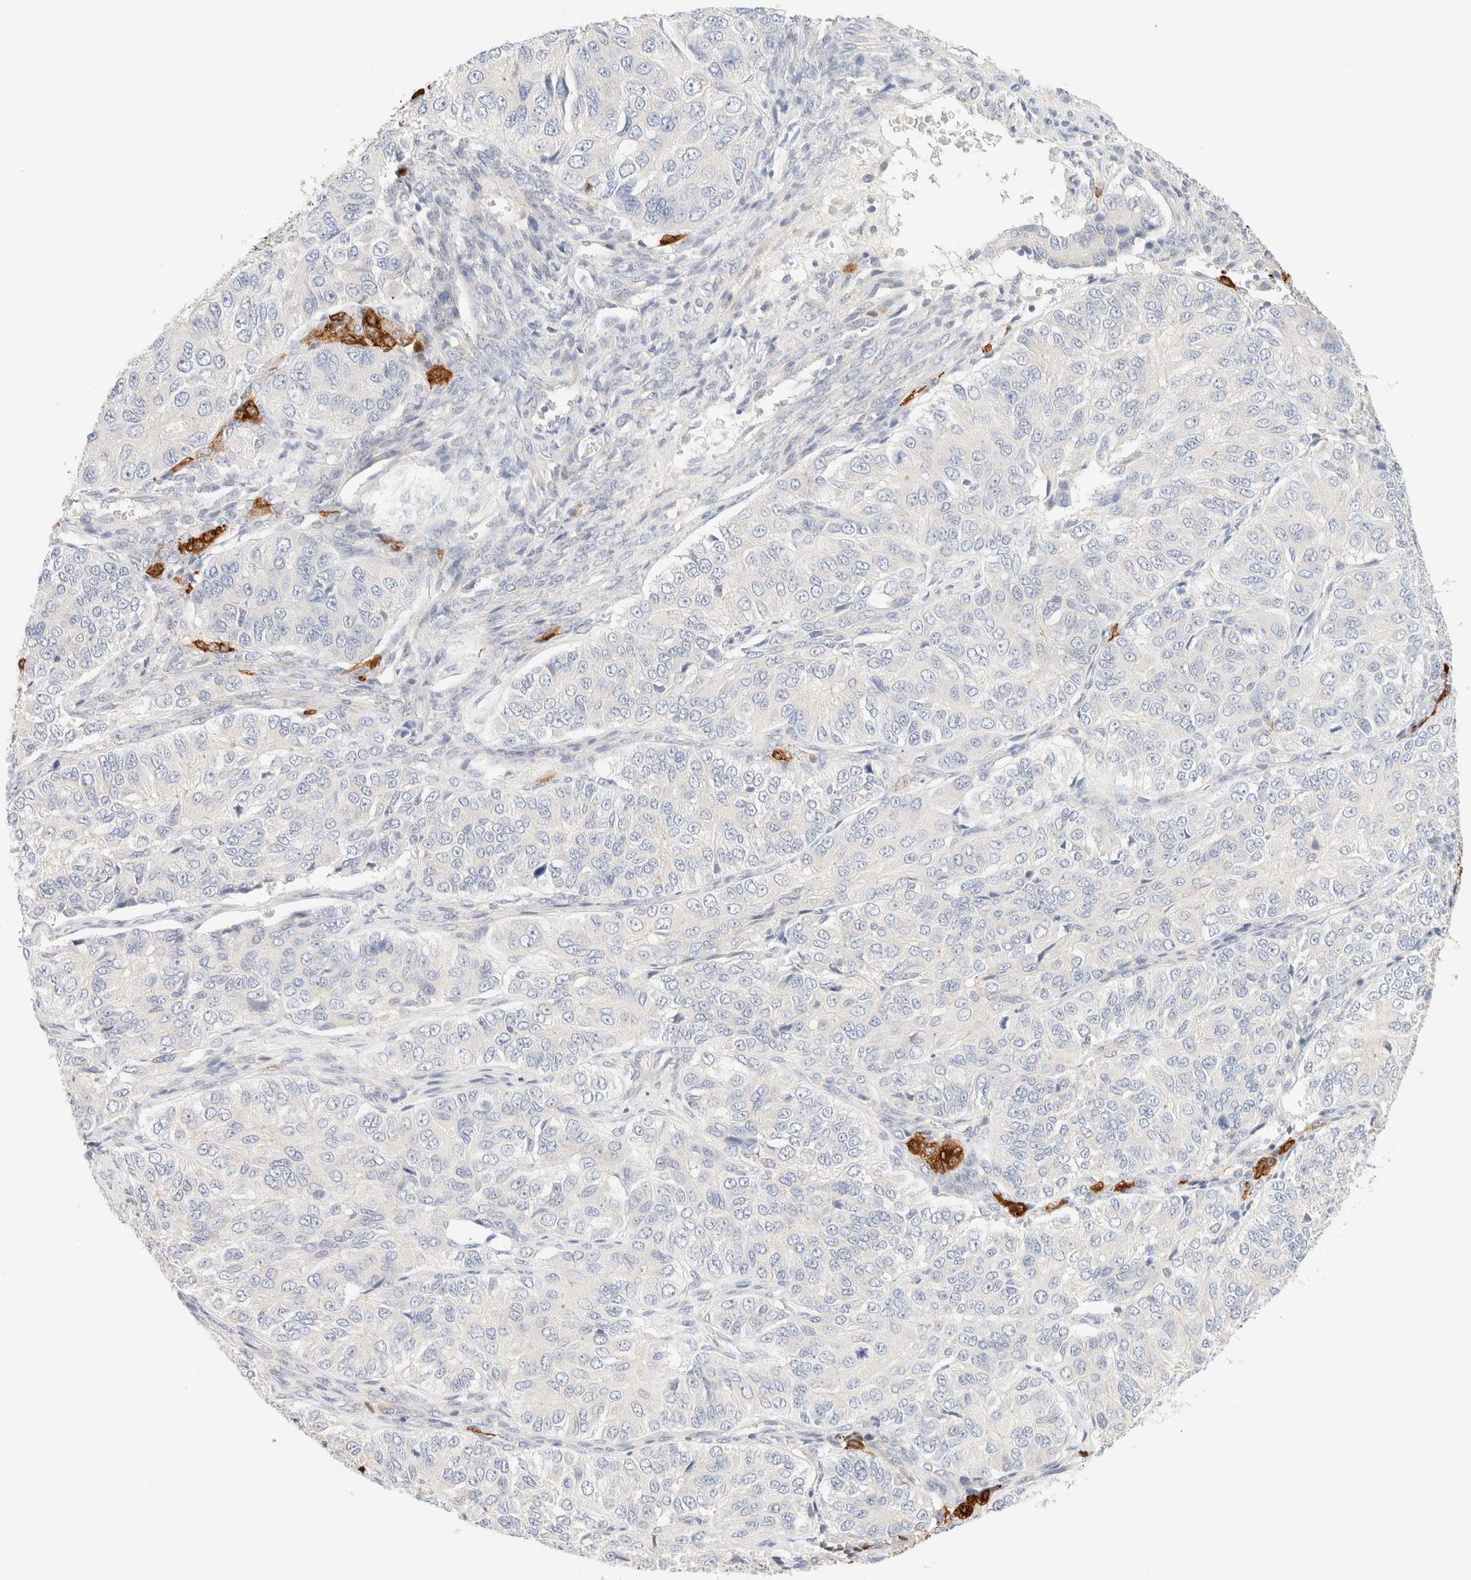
{"staining": {"intensity": "negative", "quantity": "none", "location": "none"}, "tissue": "ovarian cancer", "cell_type": "Tumor cells", "image_type": "cancer", "snomed": [{"axis": "morphology", "description": "Carcinoma, endometroid"}, {"axis": "topography", "description": "Ovary"}], "caption": "Tumor cells are negative for protein expression in human ovarian cancer.", "gene": "SARM1", "patient": {"sex": "female", "age": 51}}